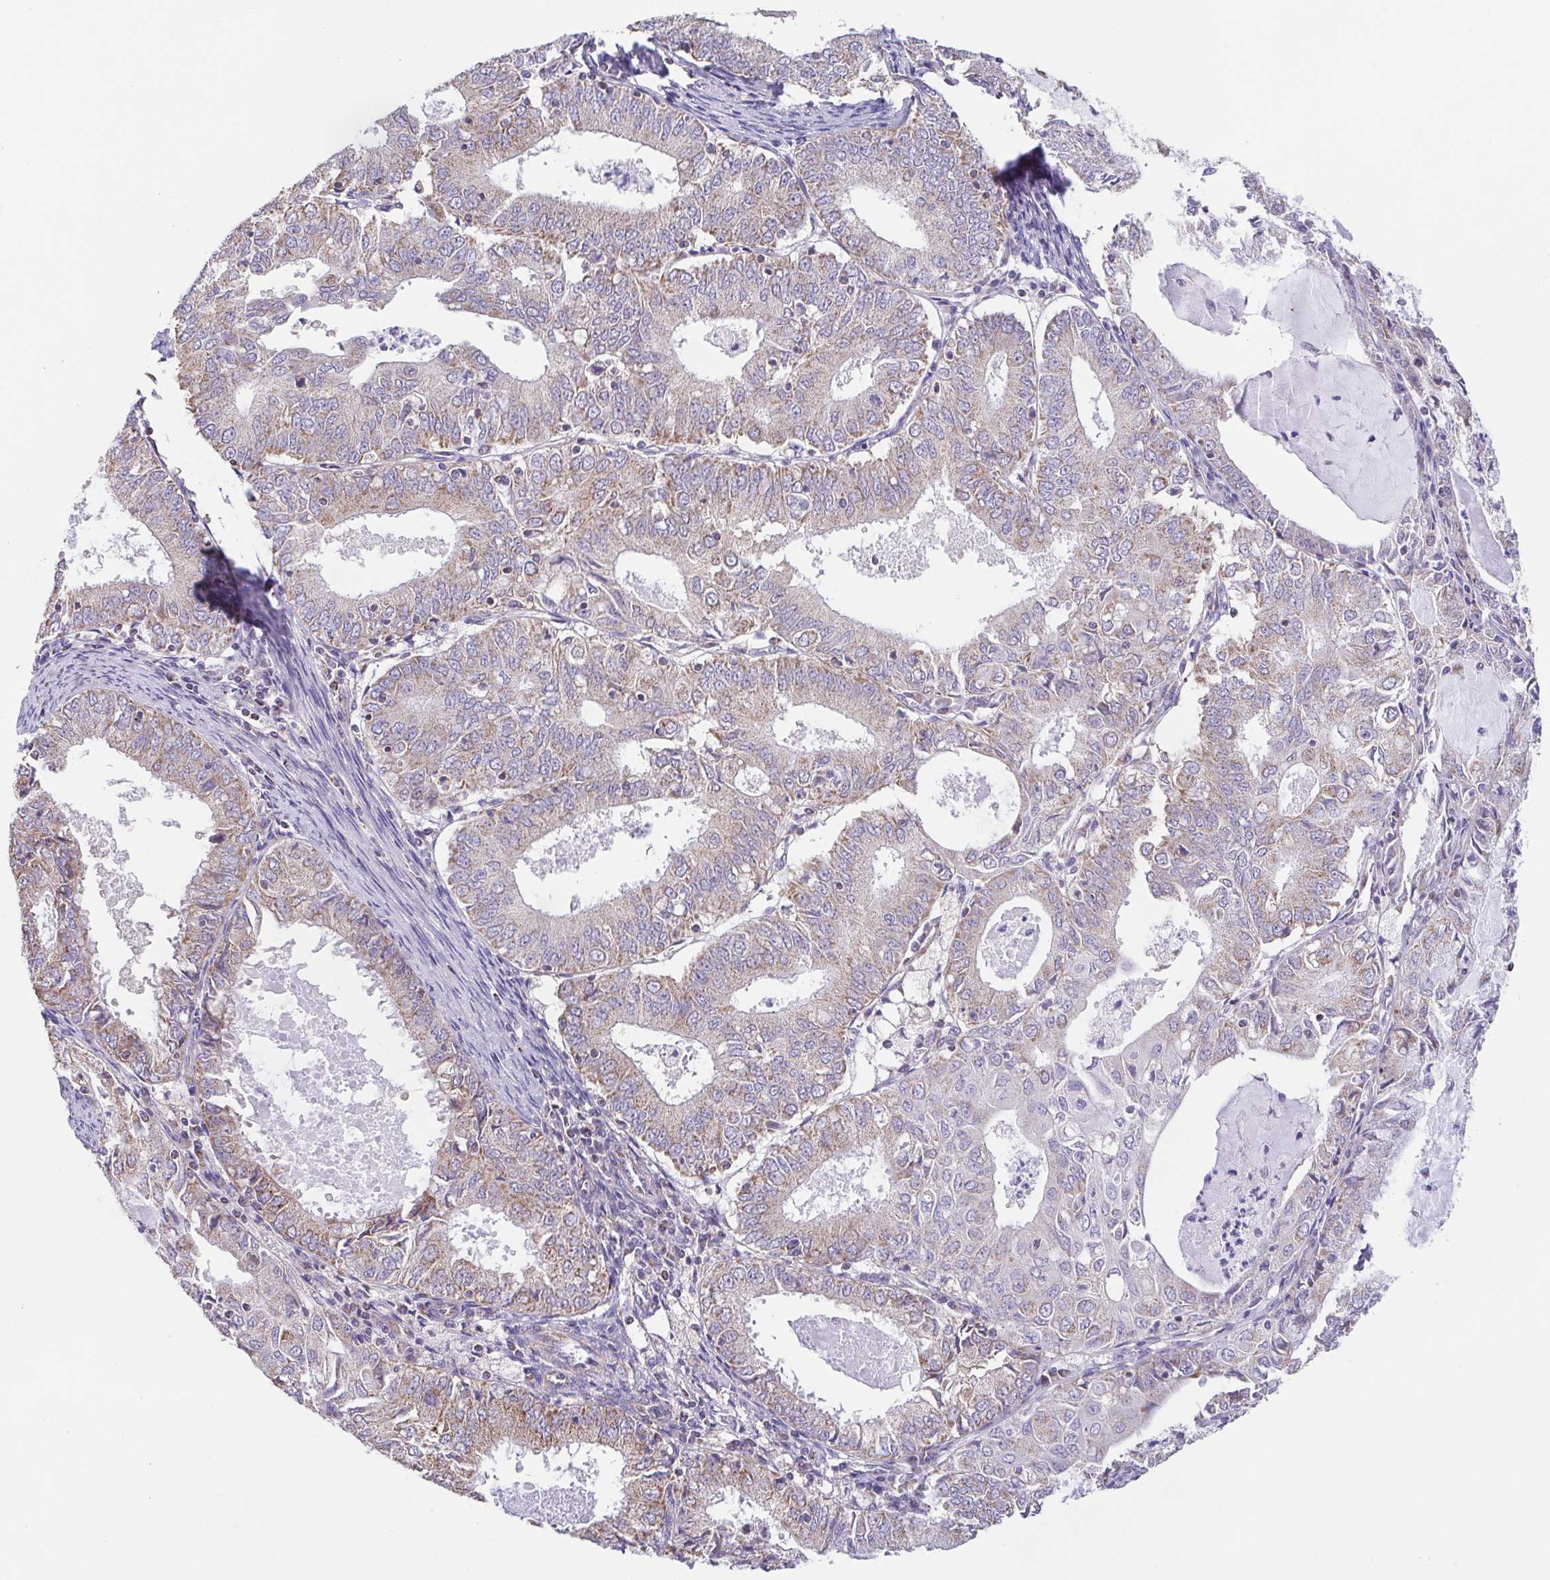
{"staining": {"intensity": "weak", "quantity": "25%-75%", "location": "cytoplasmic/membranous"}, "tissue": "endometrial cancer", "cell_type": "Tumor cells", "image_type": "cancer", "snomed": [{"axis": "morphology", "description": "Adenocarcinoma, NOS"}, {"axis": "topography", "description": "Endometrium"}], "caption": "Immunohistochemical staining of endometrial adenocarcinoma displays low levels of weak cytoplasmic/membranous expression in about 25%-75% of tumor cells.", "gene": "GINM1", "patient": {"sex": "female", "age": 57}}